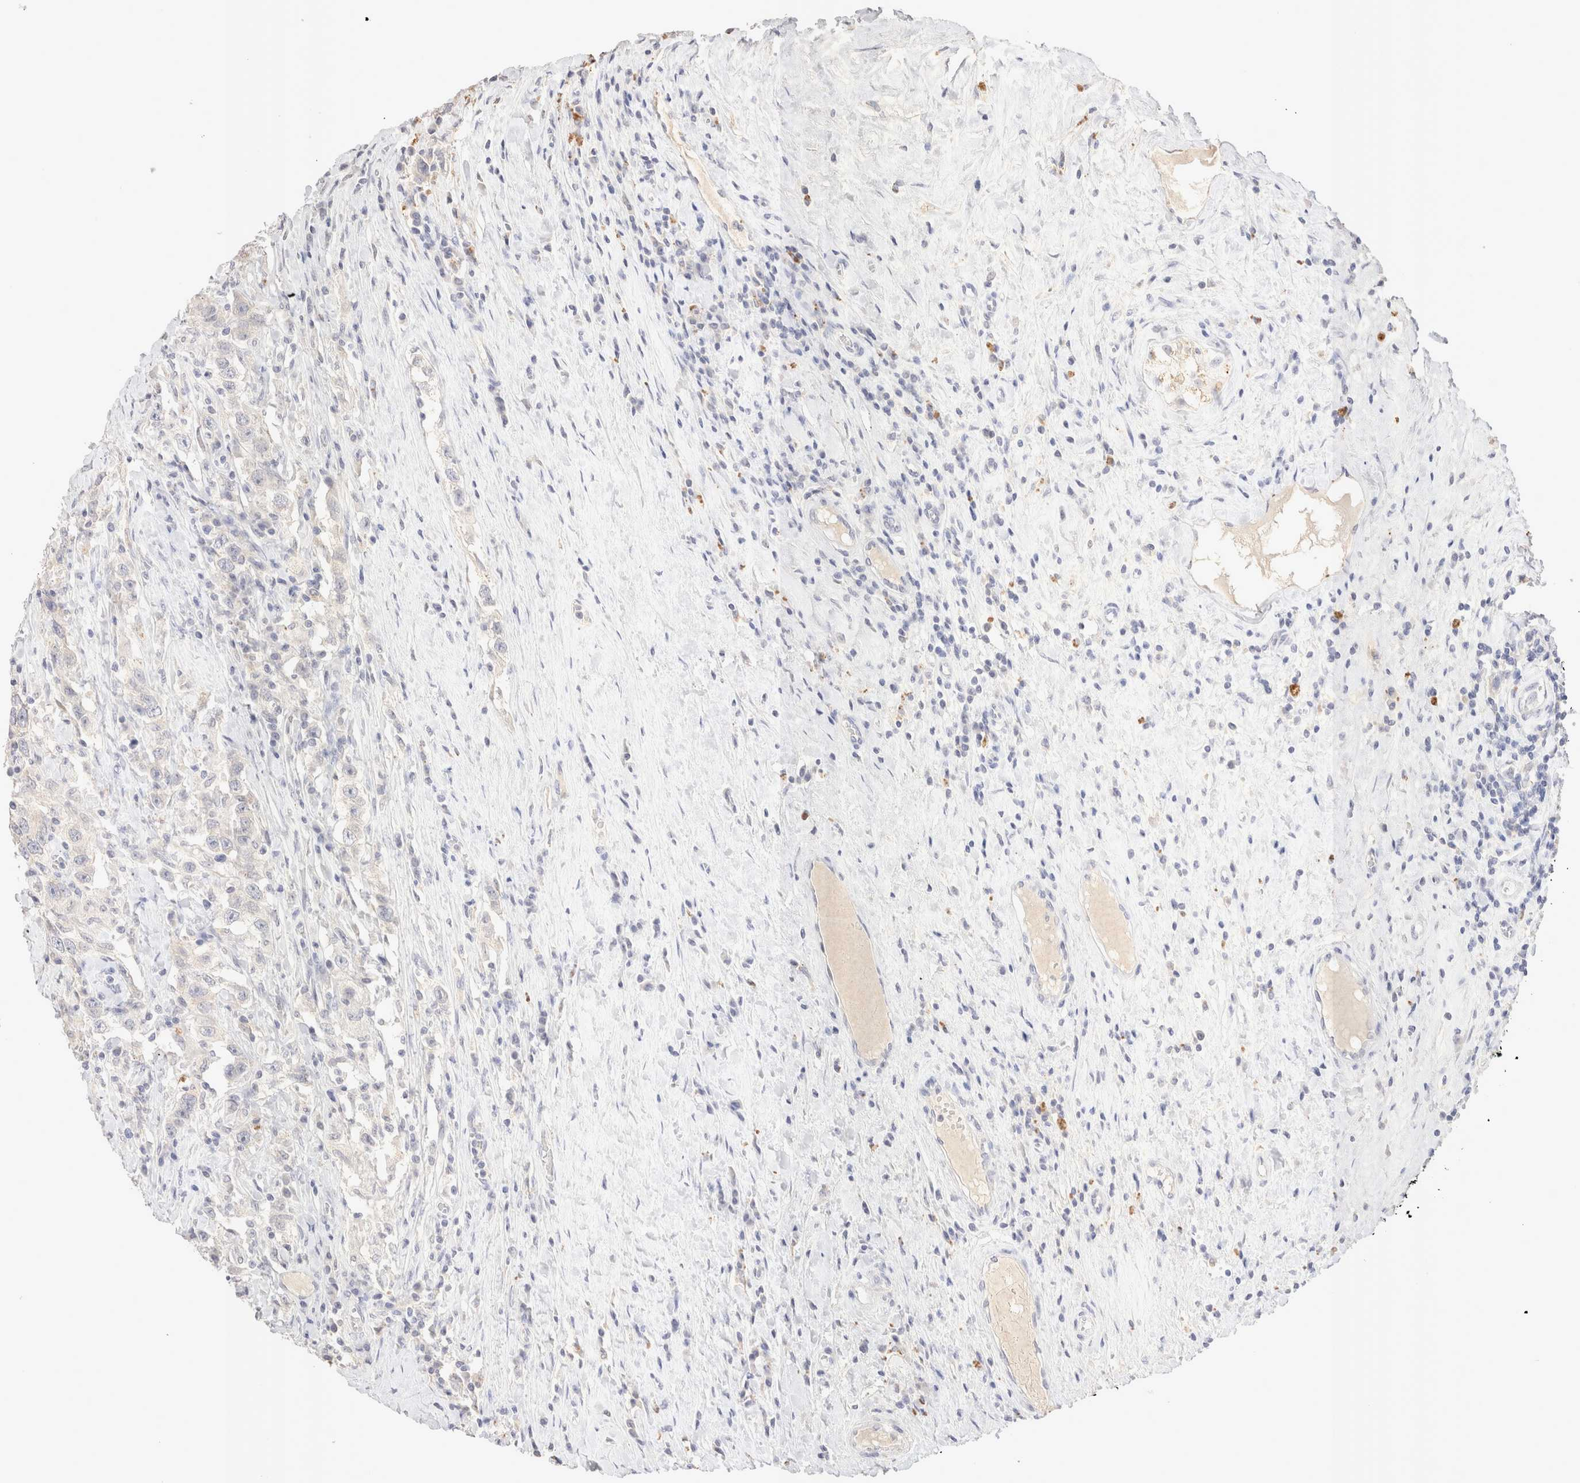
{"staining": {"intensity": "negative", "quantity": "none", "location": "none"}, "tissue": "testis cancer", "cell_type": "Tumor cells", "image_type": "cancer", "snomed": [{"axis": "morphology", "description": "Seminoma, NOS"}, {"axis": "topography", "description": "Testis"}], "caption": "Immunohistochemistry of testis cancer (seminoma) exhibits no positivity in tumor cells.", "gene": "EPCAM", "patient": {"sex": "male", "age": 41}}